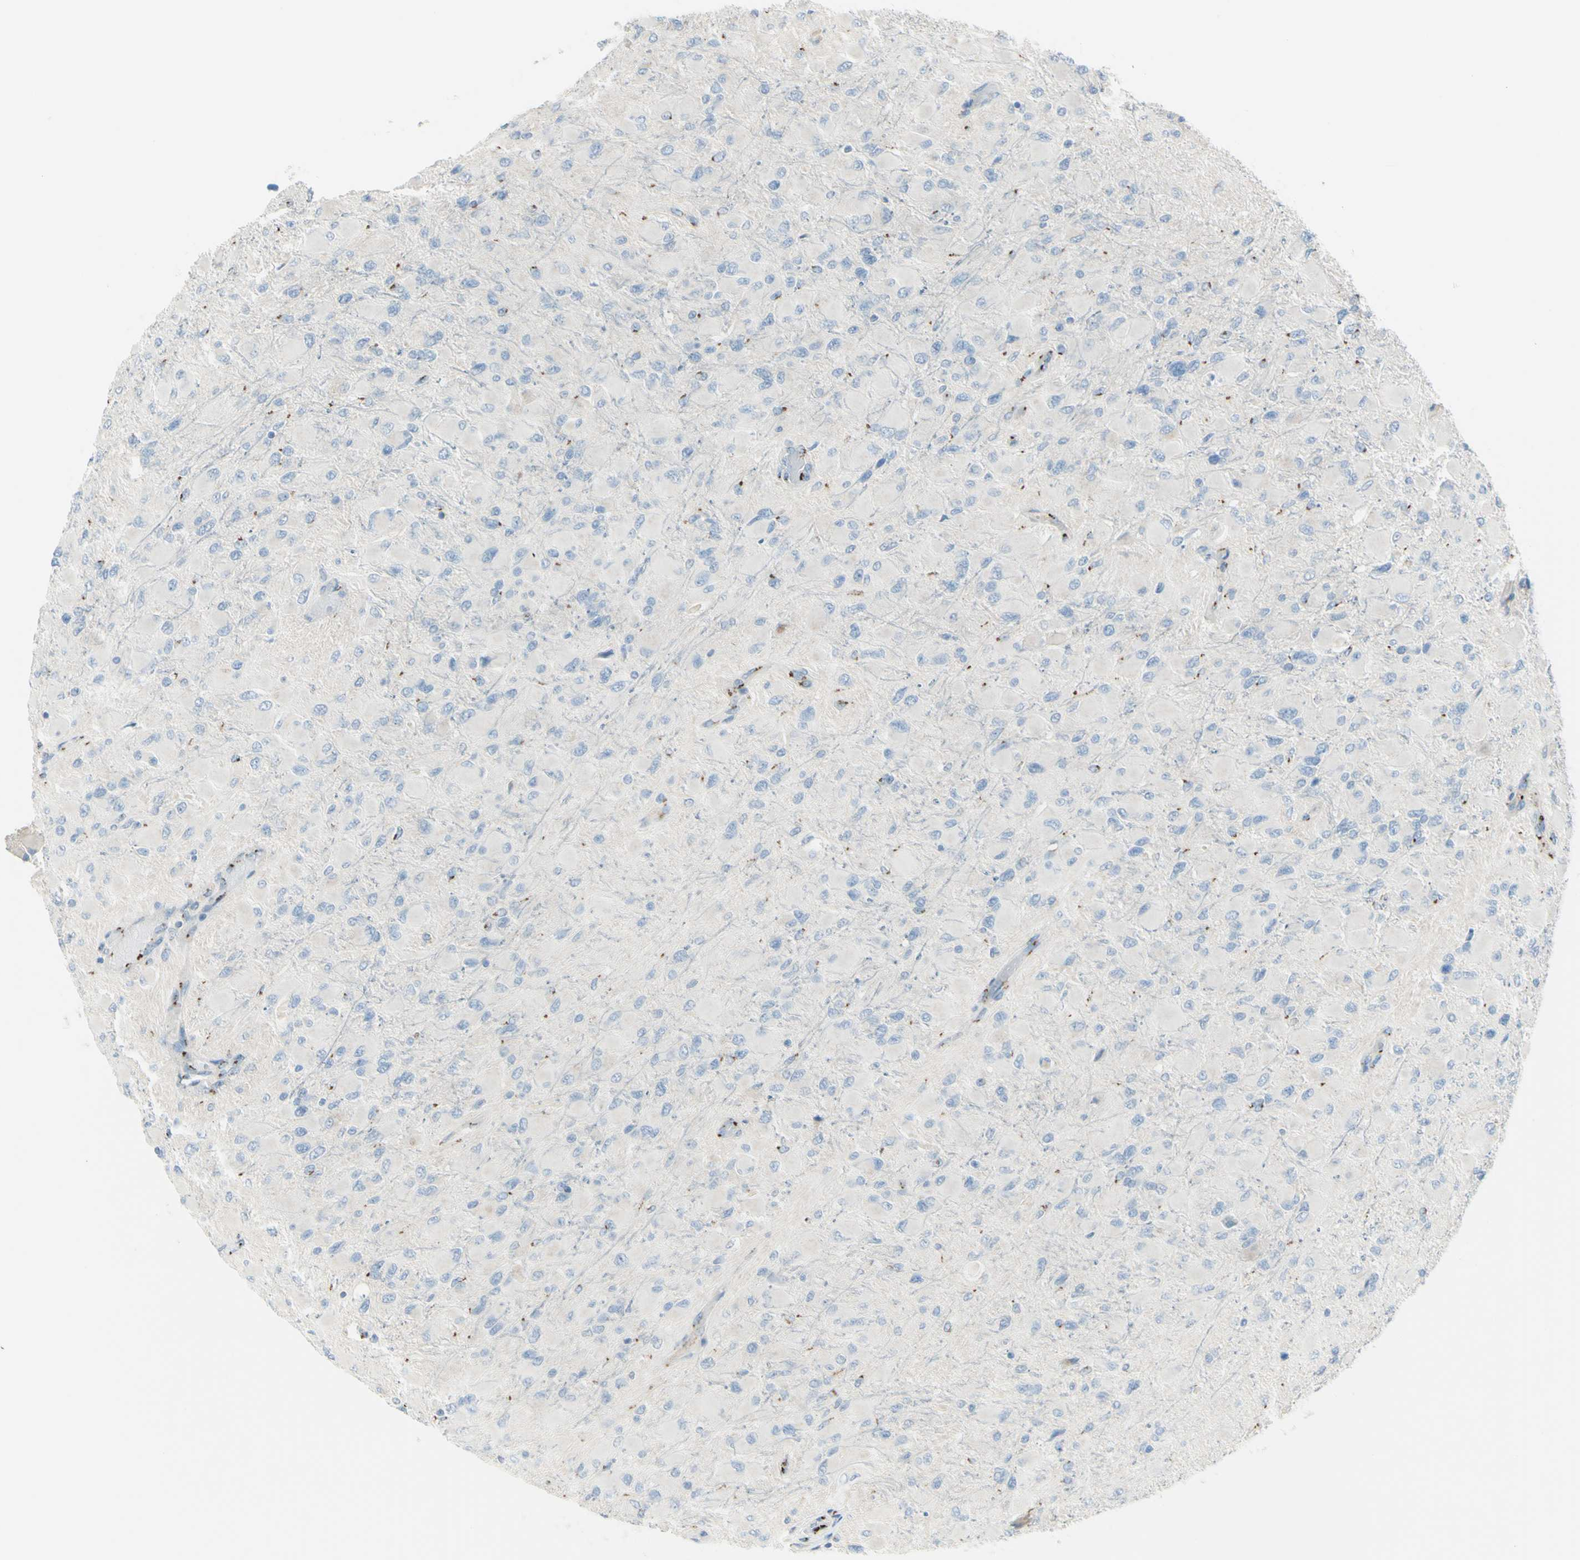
{"staining": {"intensity": "negative", "quantity": "none", "location": "none"}, "tissue": "glioma", "cell_type": "Tumor cells", "image_type": "cancer", "snomed": [{"axis": "morphology", "description": "Glioma, malignant, High grade"}, {"axis": "topography", "description": "Cerebral cortex"}], "caption": "IHC photomicrograph of human malignant high-grade glioma stained for a protein (brown), which displays no expression in tumor cells.", "gene": "B4GALT1", "patient": {"sex": "female", "age": 36}}